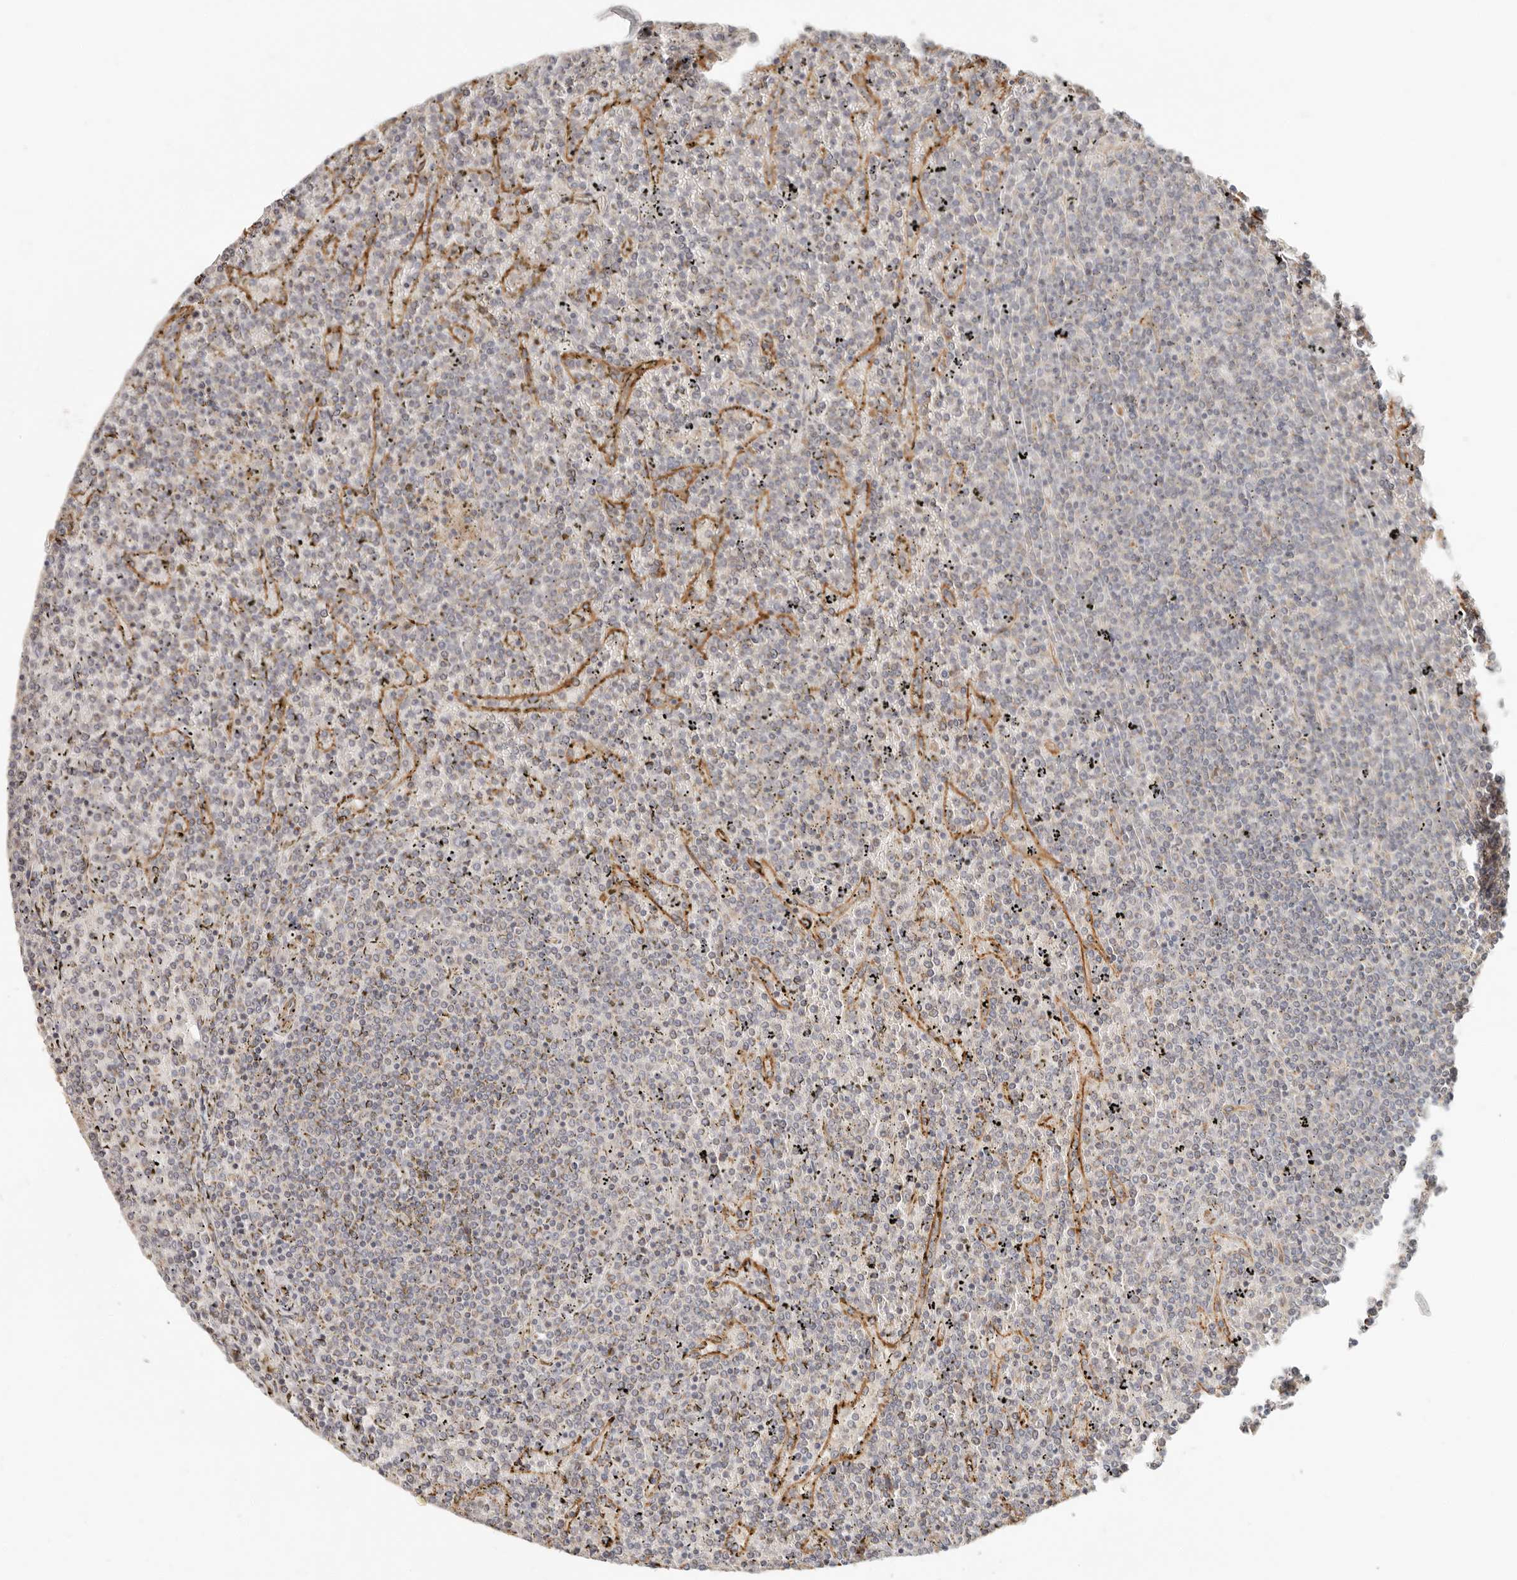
{"staining": {"intensity": "negative", "quantity": "none", "location": "none"}, "tissue": "lymphoma", "cell_type": "Tumor cells", "image_type": "cancer", "snomed": [{"axis": "morphology", "description": "Malignant lymphoma, non-Hodgkin's type, Low grade"}, {"axis": "topography", "description": "Spleen"}], "caption": "Immunohistochemistry (IHC) image of neoplastic tissue: malignant lymphoma, non-Hodgkin's type (low-grade) stained with DAB (3,3'-diaminobenzidine) displays no significant protein staining in tumor cells.", "gene": "SPRING1", "patient": {"sex": "female", "age": 19}}